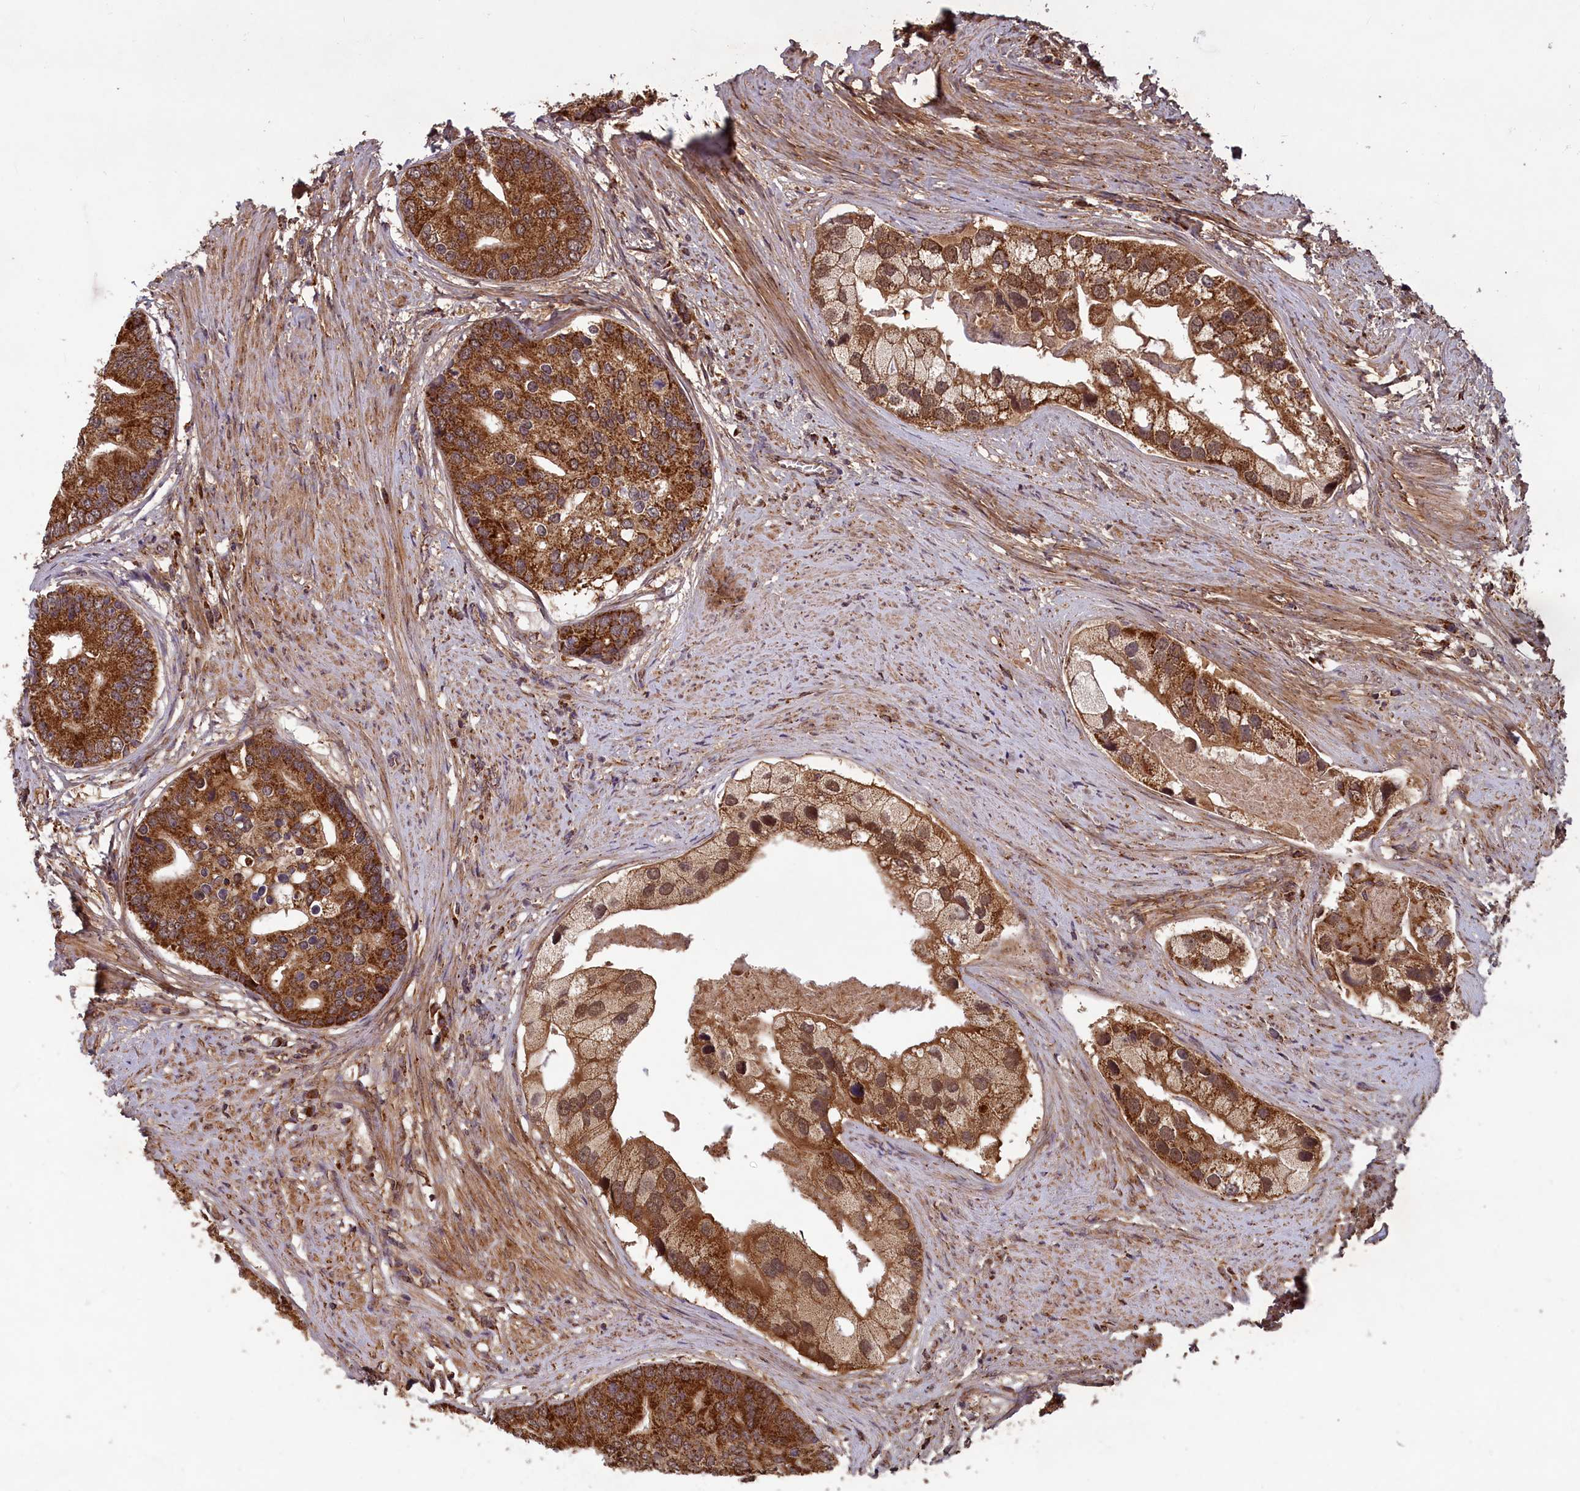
{"staining": {"intensity": "strong", "quantity": ">75%", "location": "cytoplasmic/membranous"}, "tissue": "prostate cancer", "cell_type": "Tumor cells", "image_type": "cancer", "snomed": [{"axis": "morphology", "description": "Adenocarcinoma, High grade"}, {"axis": "topography", "description": "Prostate"}], "caption": "A photomicrograph of high-grade adenocarcinoma (prostate) stained for a protein displays strong cytoplasmic/membranous brown staining in tumor cells.", "gene": "CCDC15", "patient": {"sex": "male", "age": 62}}